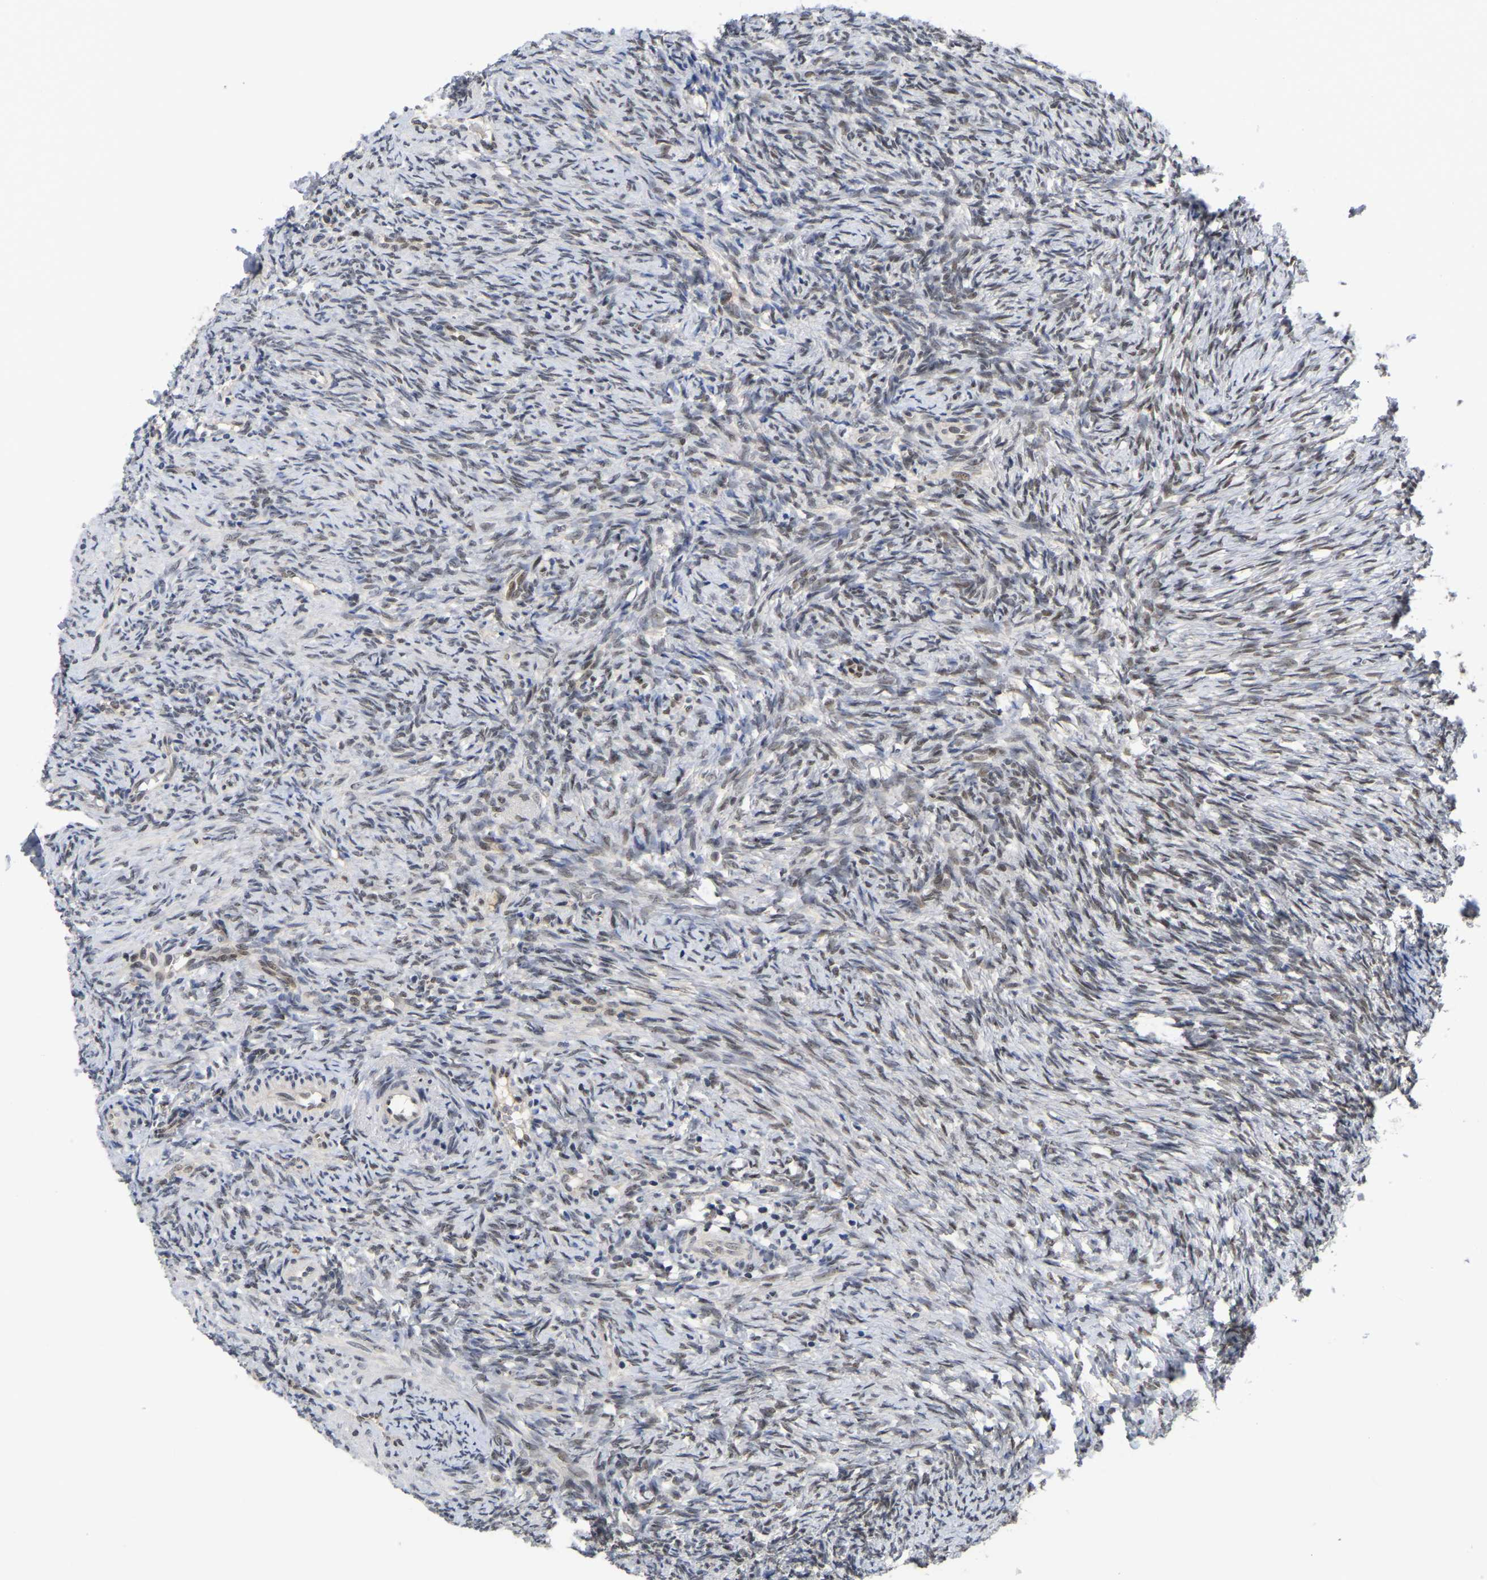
{"staining": {"intensity": "moderate", "quantity": ">75%", "location": "nuclear"}, "tissue": "ovary", "cell_type": "Follicle cells", "image_type": "normal", "snomed": [{"axis": "morphology", "description": "Normal tissue, NOS"}, {"axis": "topography", "description": "Ovary"}], "caption": "Immunohistochemistry (IHC) (DAB) staining of benign ovary displays moderate nuclear protein positivity in approximately >75% of follicle cells. (IHC, brightfield microscopy, high magnification).", "gene": "NLE1", "patient": {"sex": "female", "age": 41}}